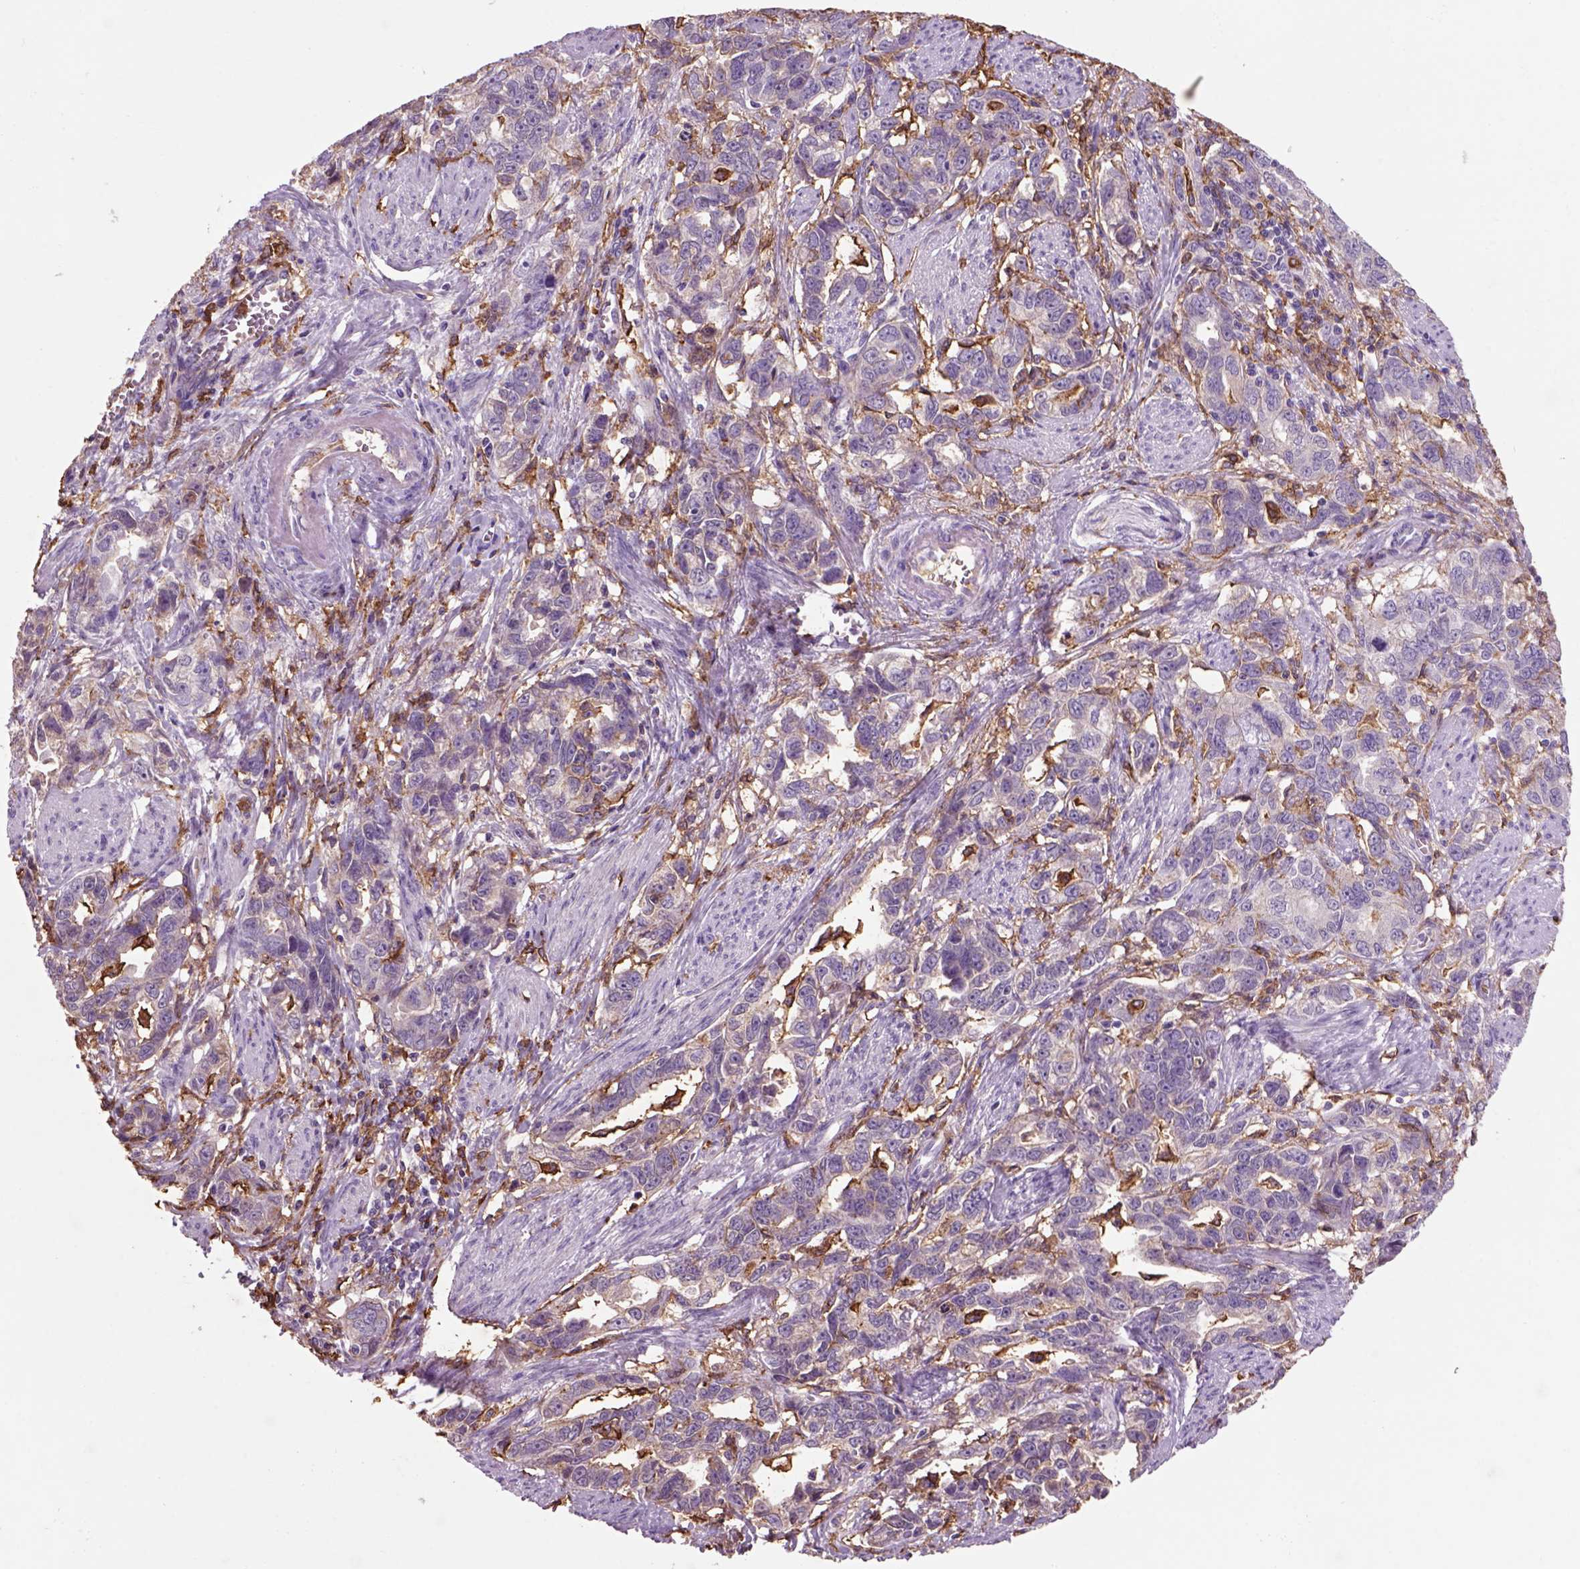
{"staining": {"intensity": "negative", "quantity": "none", "location": "none"}, "tissue": "ovarian cancer", "cell_type": "Tumor cells", "image_type": "cancer", "snomed": [{"axis": "morphology", "description": "Cystadenocarcinoma, serous, NOS"}, {"axis": "topography", "description": "Ovary"}], "caption": "High magnification brightfield microscopy of serous cystadenocarcinoma (ovarian) stained with DAB (brown) and counterstained with hematoxylin (blue): tumor cells show no significant expression.", "gene": "CD14", "patient": {"sex": "female", "age": 51}}